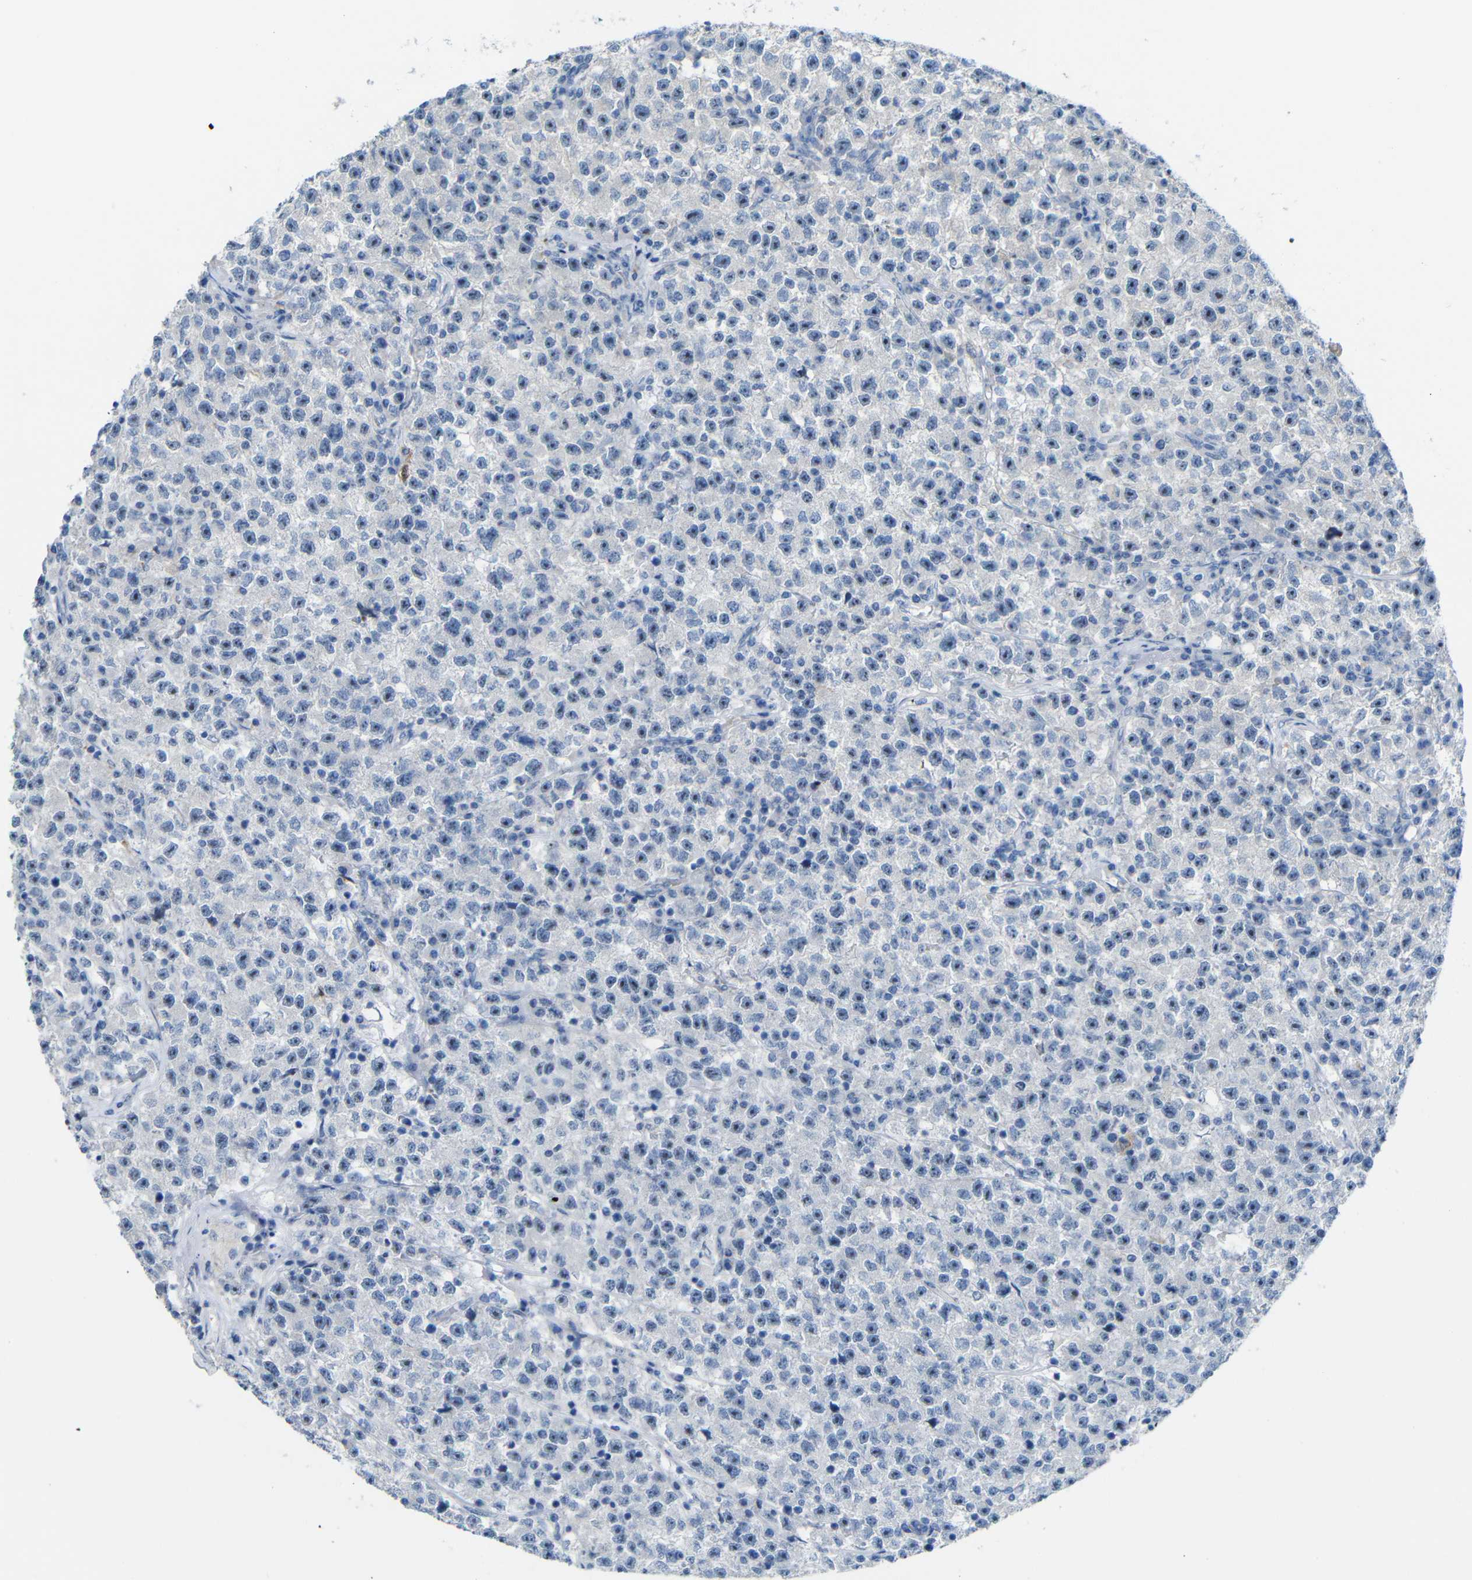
{"staining": {"intensity": "moderate", "quantity": ">75%", "location": "nuclear"}, "tissue": "testis cancer", "cell_type": "Tumor cells", "image_type": "cancer", "snomed": [{"axis": "morphology", "description": "Seminoma, NOS"}, {"axis": "topography", "description": "Testis"}], "caption": "Immunohistochemical staining of human testis cancer (seminoma) exhibits medium levels of moderate nuclear staining in approximately >75% of tumor cells. Nuclei are stained in blue.", "gene": "C1orf210", "patient": {"sex": "male", "age": 22}}